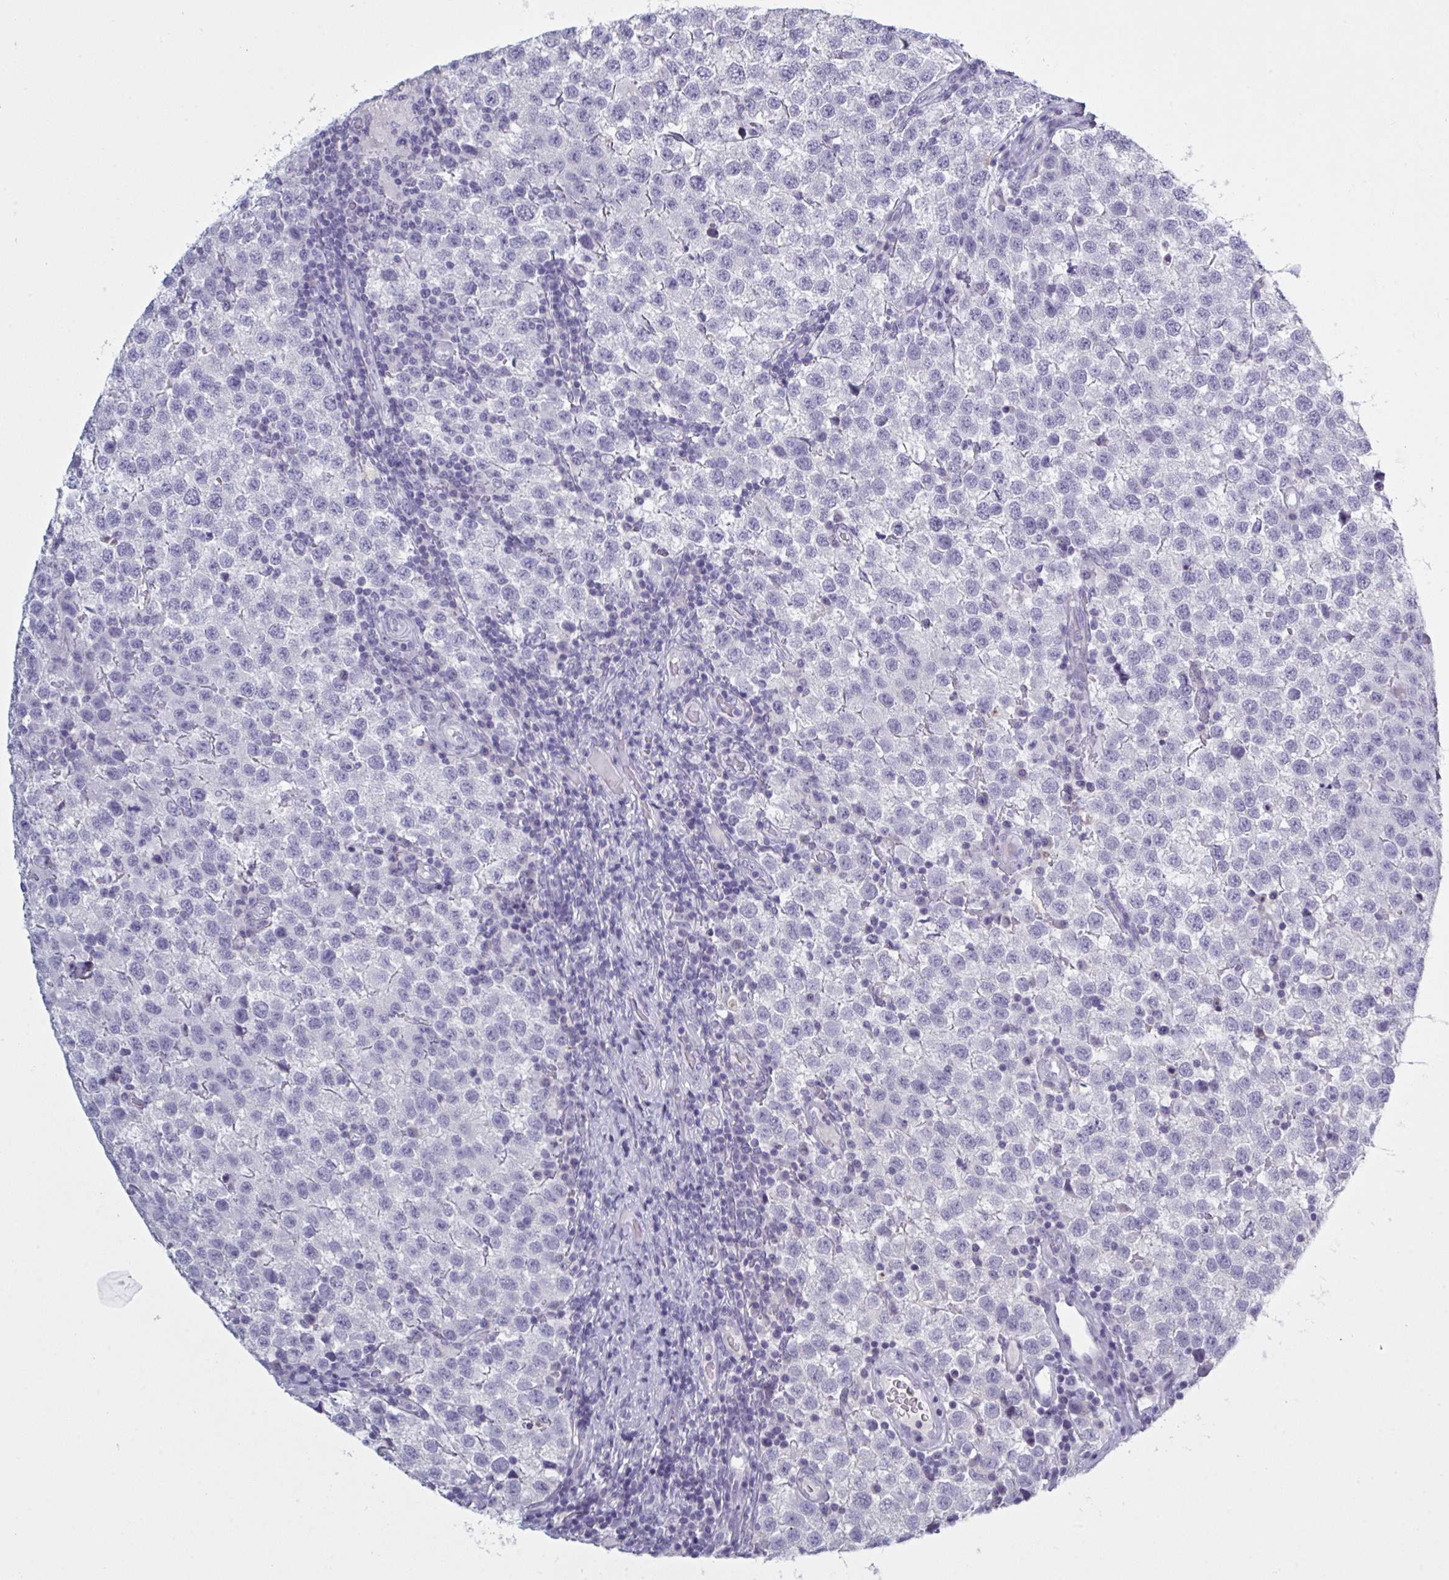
{"staining": {"intensity": "negative", "quantity": "none", "location": "none"}, "tissue": "testis cancer", "cell_type": "Tumor cells", "image_type": "cancer", "snomed": [{"axis": "morphology", "description": "Seminoma, NOS"}, {"axis": "topography", "description": "Testis"}], "caption": "Tumor cells are negative for protein expression in human seminoma (testis). Brightfield microscopy of immunohistochemistry (IHC) stained with DAB (3,3'-diaminobenzidine) (brown) and hematoxylin (blue), captured at high magnification.", "gene": "NDUFC2", "patient": {"sex": "male", "age": 34}}